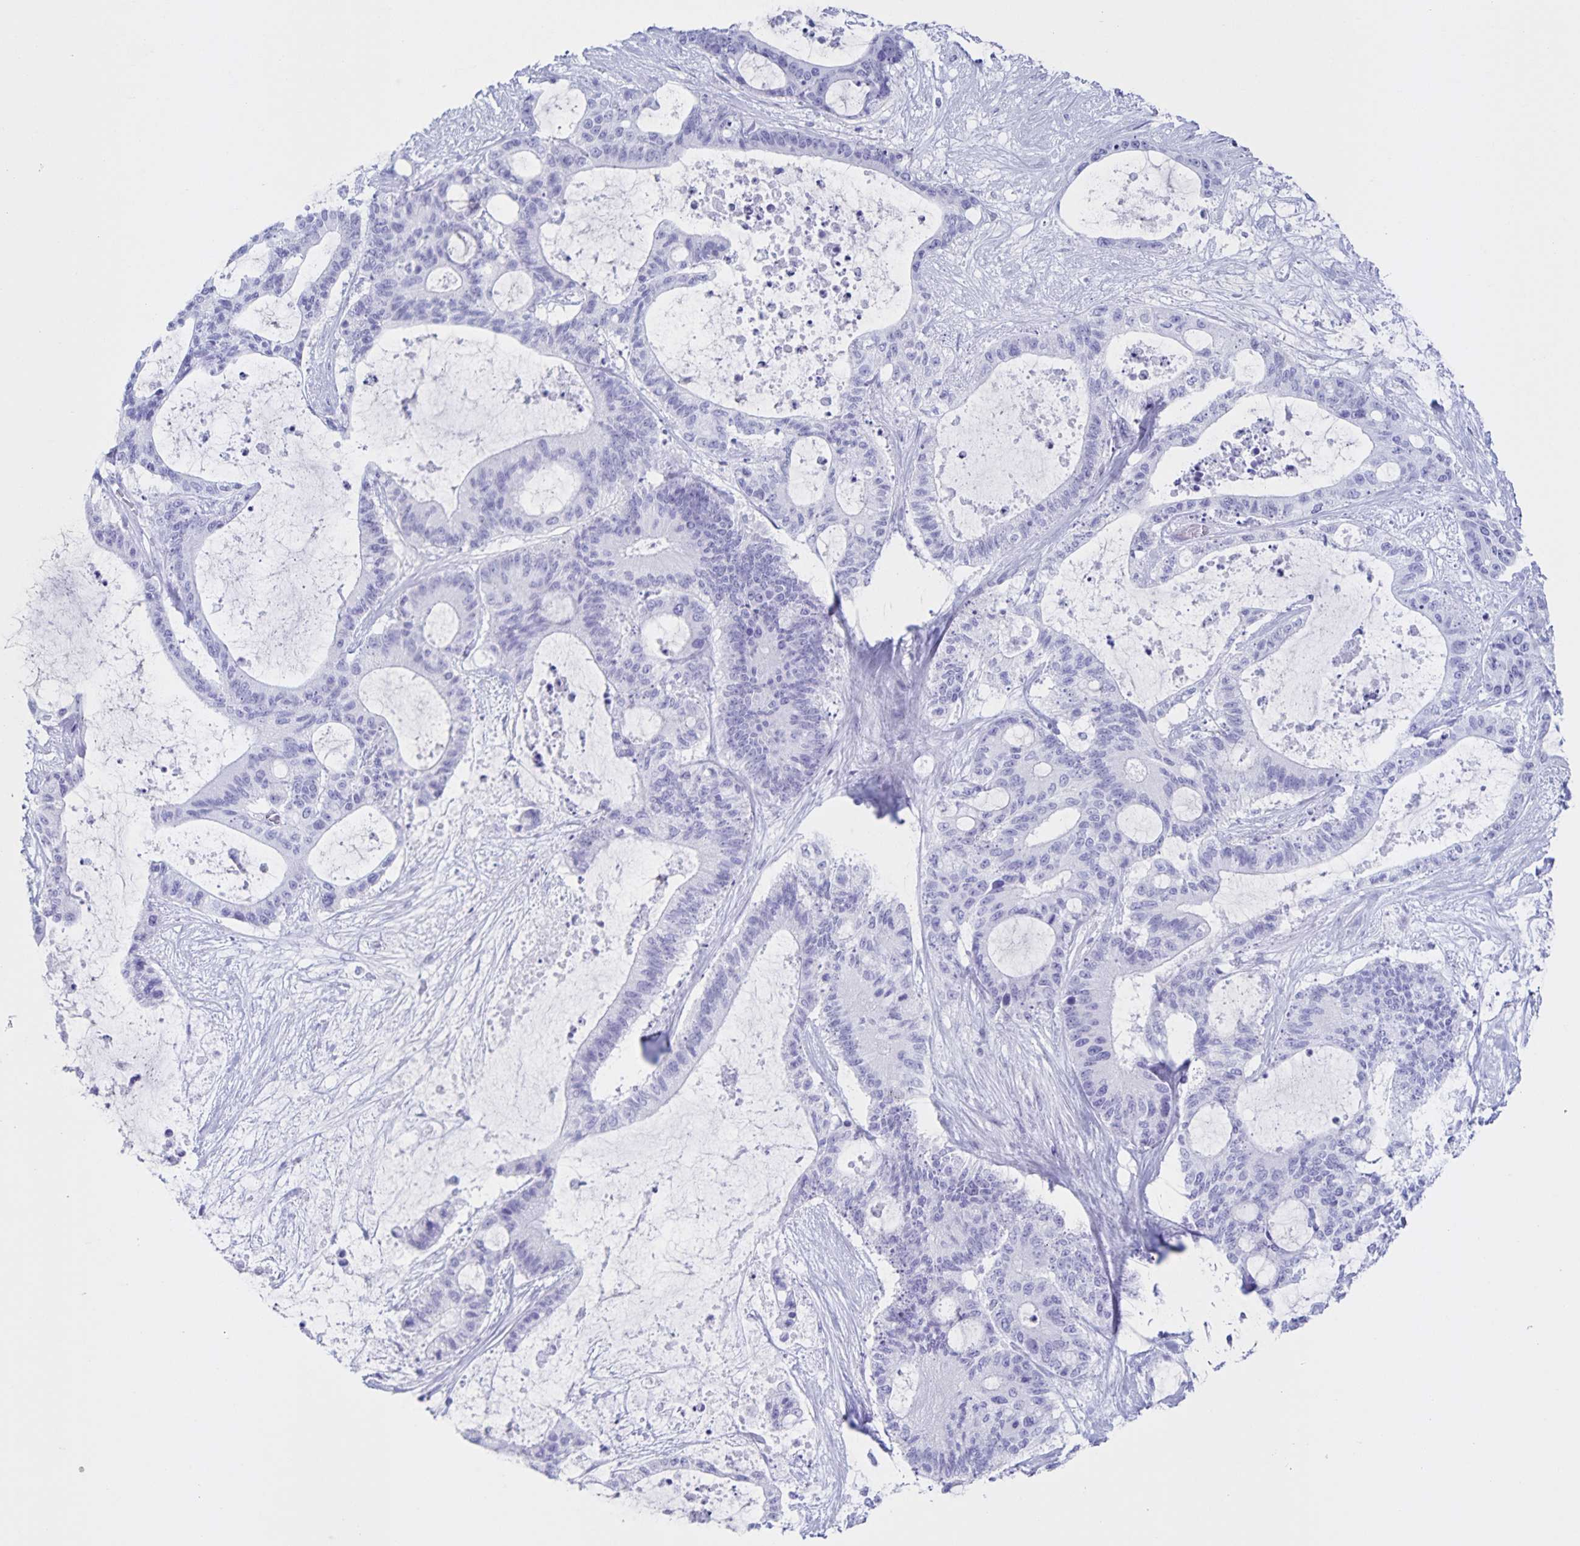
{"staining": {"intensity": "negative", "quantity": "none", "location": "none"}, "tissue": "liver cancer", "cell_type": "Tumor cells", "image_type": "cancer", "snomed": [{"axis": "morphology", "description": "Normal tissue, NOS"}, {"axis": "morphology", "description": "Cholangiocarcinoma"}, {"axis": "topography", "description": "Liver"}, {"axis": "topography", "description": "Peripheral nerve tissue"}], "caption": "Liver cholangiocarcinoma stained for a protein using immunohistochemistry (IHC) reveals no positivity tumor cells.", "gene": "C12orf56", "patient": {"sex": "female", "age": 73}}